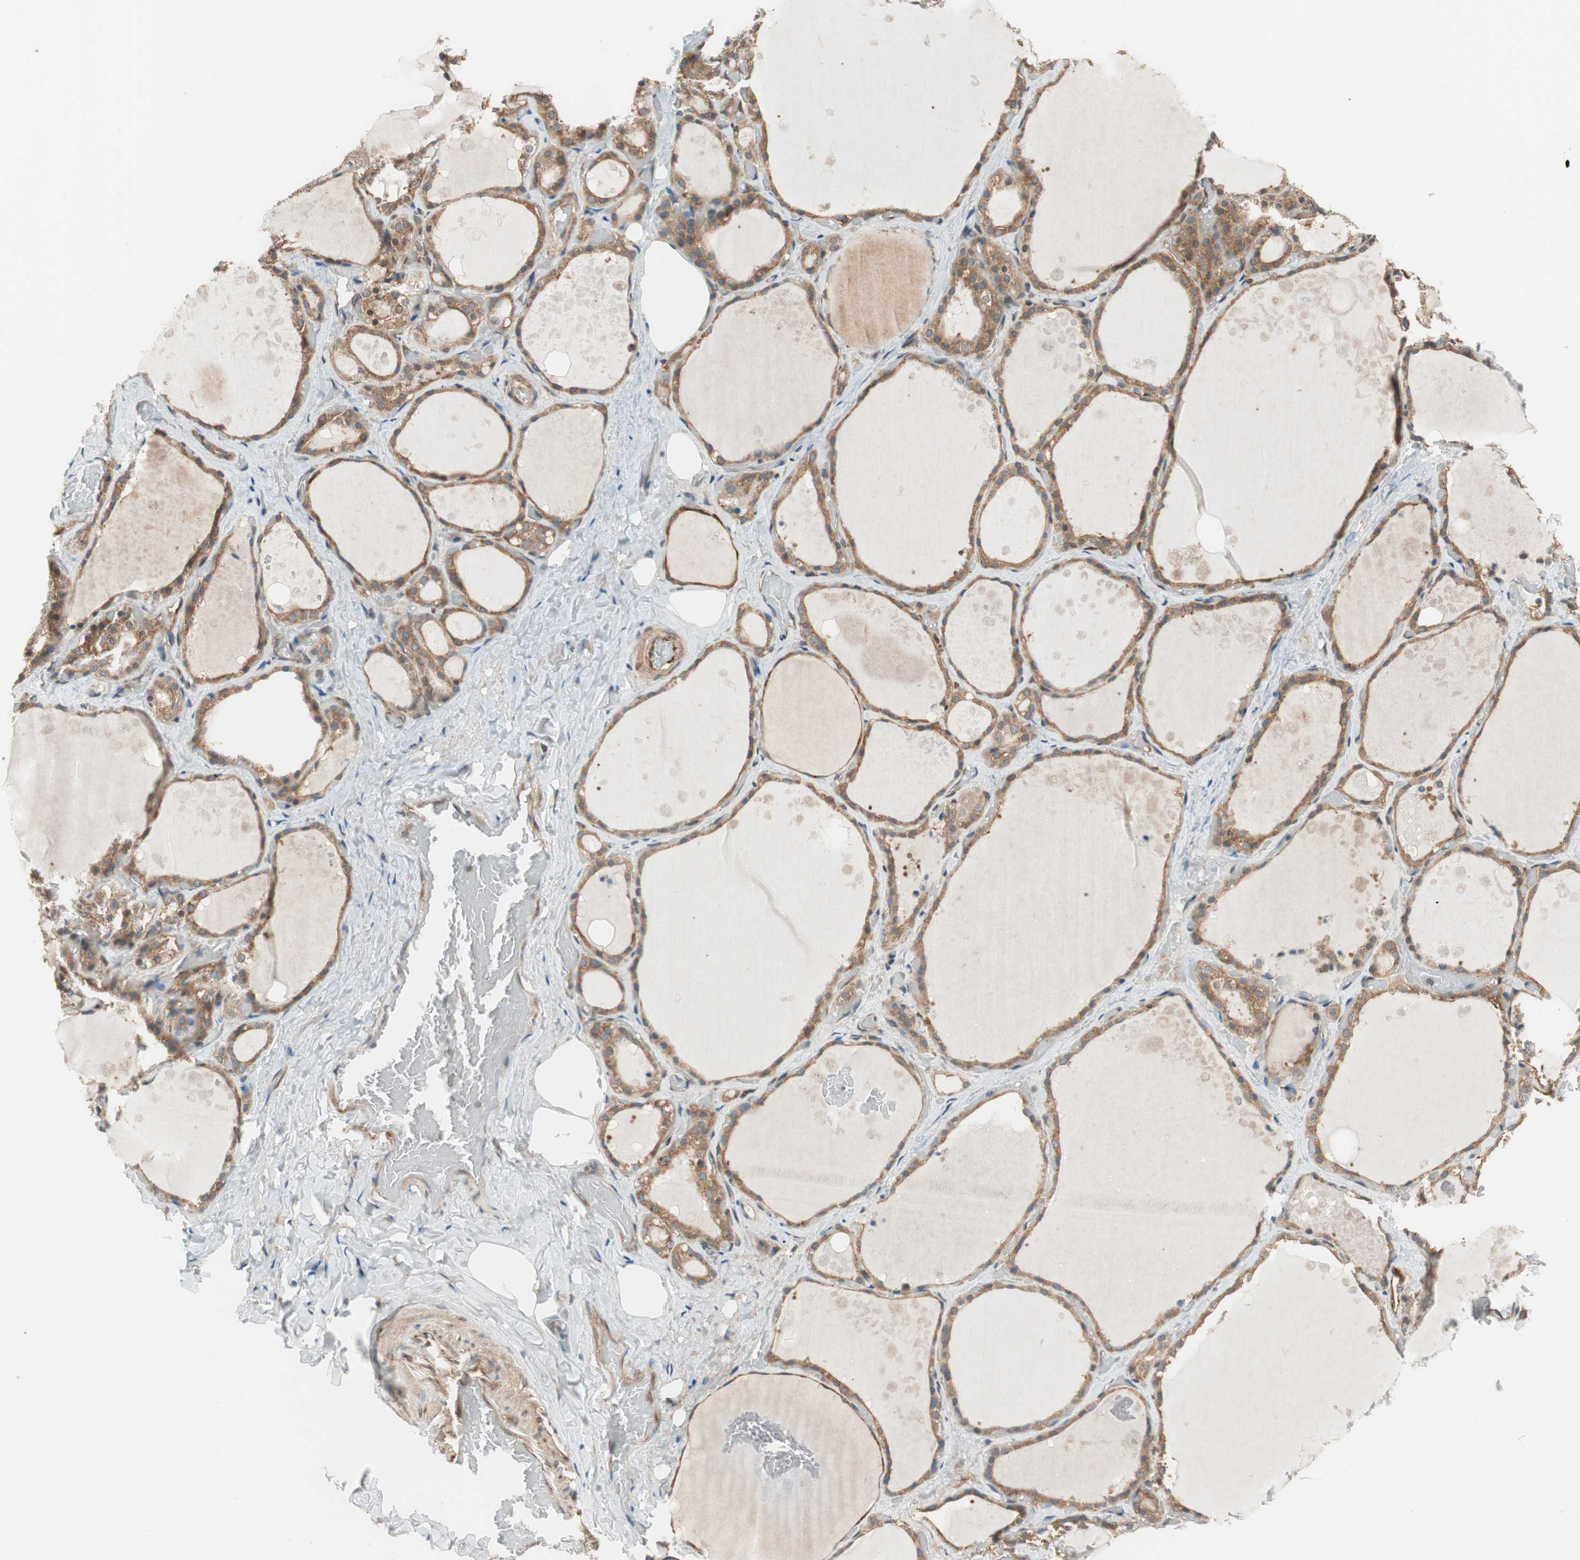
{"staining": {"intensity": "strong", "quantity": ">75%", "location": "cytoplasmic/membranous"}, "tissue": "thyroid gland", "cell_type": "Glandular cells", "image_type": "normal", "snomed": [{"axis": "morphology", "description": "Normal tissue, NOS"}, {"axis": "topography", "description": "Thyroid gland"}], "caption": "This photomicrograph reveals immunohistochemistry staining of unremarkable human thyroid gland, with high strong cytoplasmic/membranous expression in about >75% of glandular cells.", "gene": "WASL", "patient": {"sex": "male", "age": 61}}